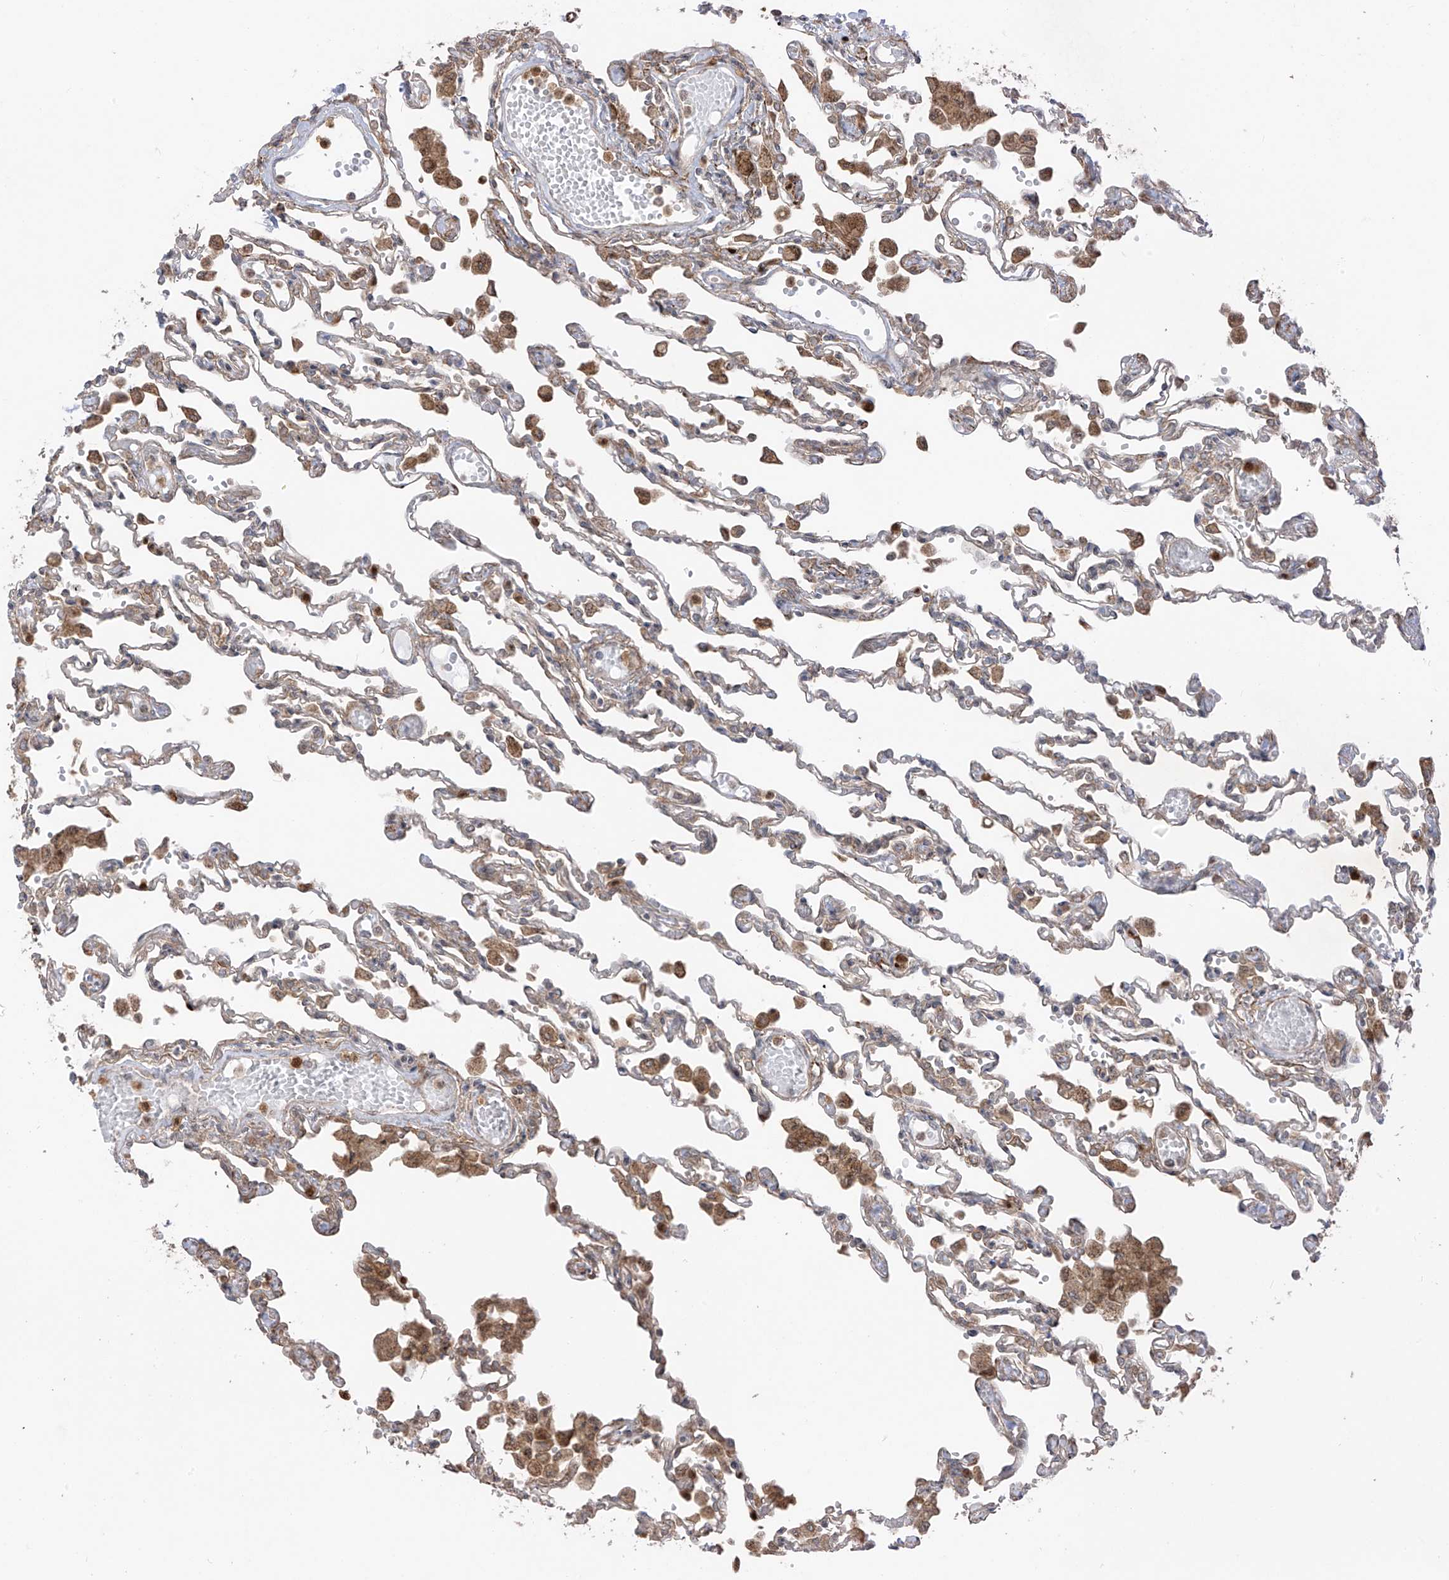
{"staining": {"intensity": "moderate", "quantity": "<25%", "location": "cytoplasmic/membranous"}, "tissue": "lung", "cell_type": "Alveolar cells", "image_type": "normal", "snomed": [{"axis": "morphology", "description": "Normal tissue, NOS"}, {"axis": "topography", "description": "Bronchus"}, {"axis": "topography", "description": "Lung"}], "caption": "Lung stained with immunohistochemistry (IHC) exhibits moderate cytoplasmic/membranous positivity in approximately <25% of alveolar cells. (IHC, brightfield microscopy, high magnification).", "gene": "PDE11A", "patient": {"sex": "female", "age": 49}}